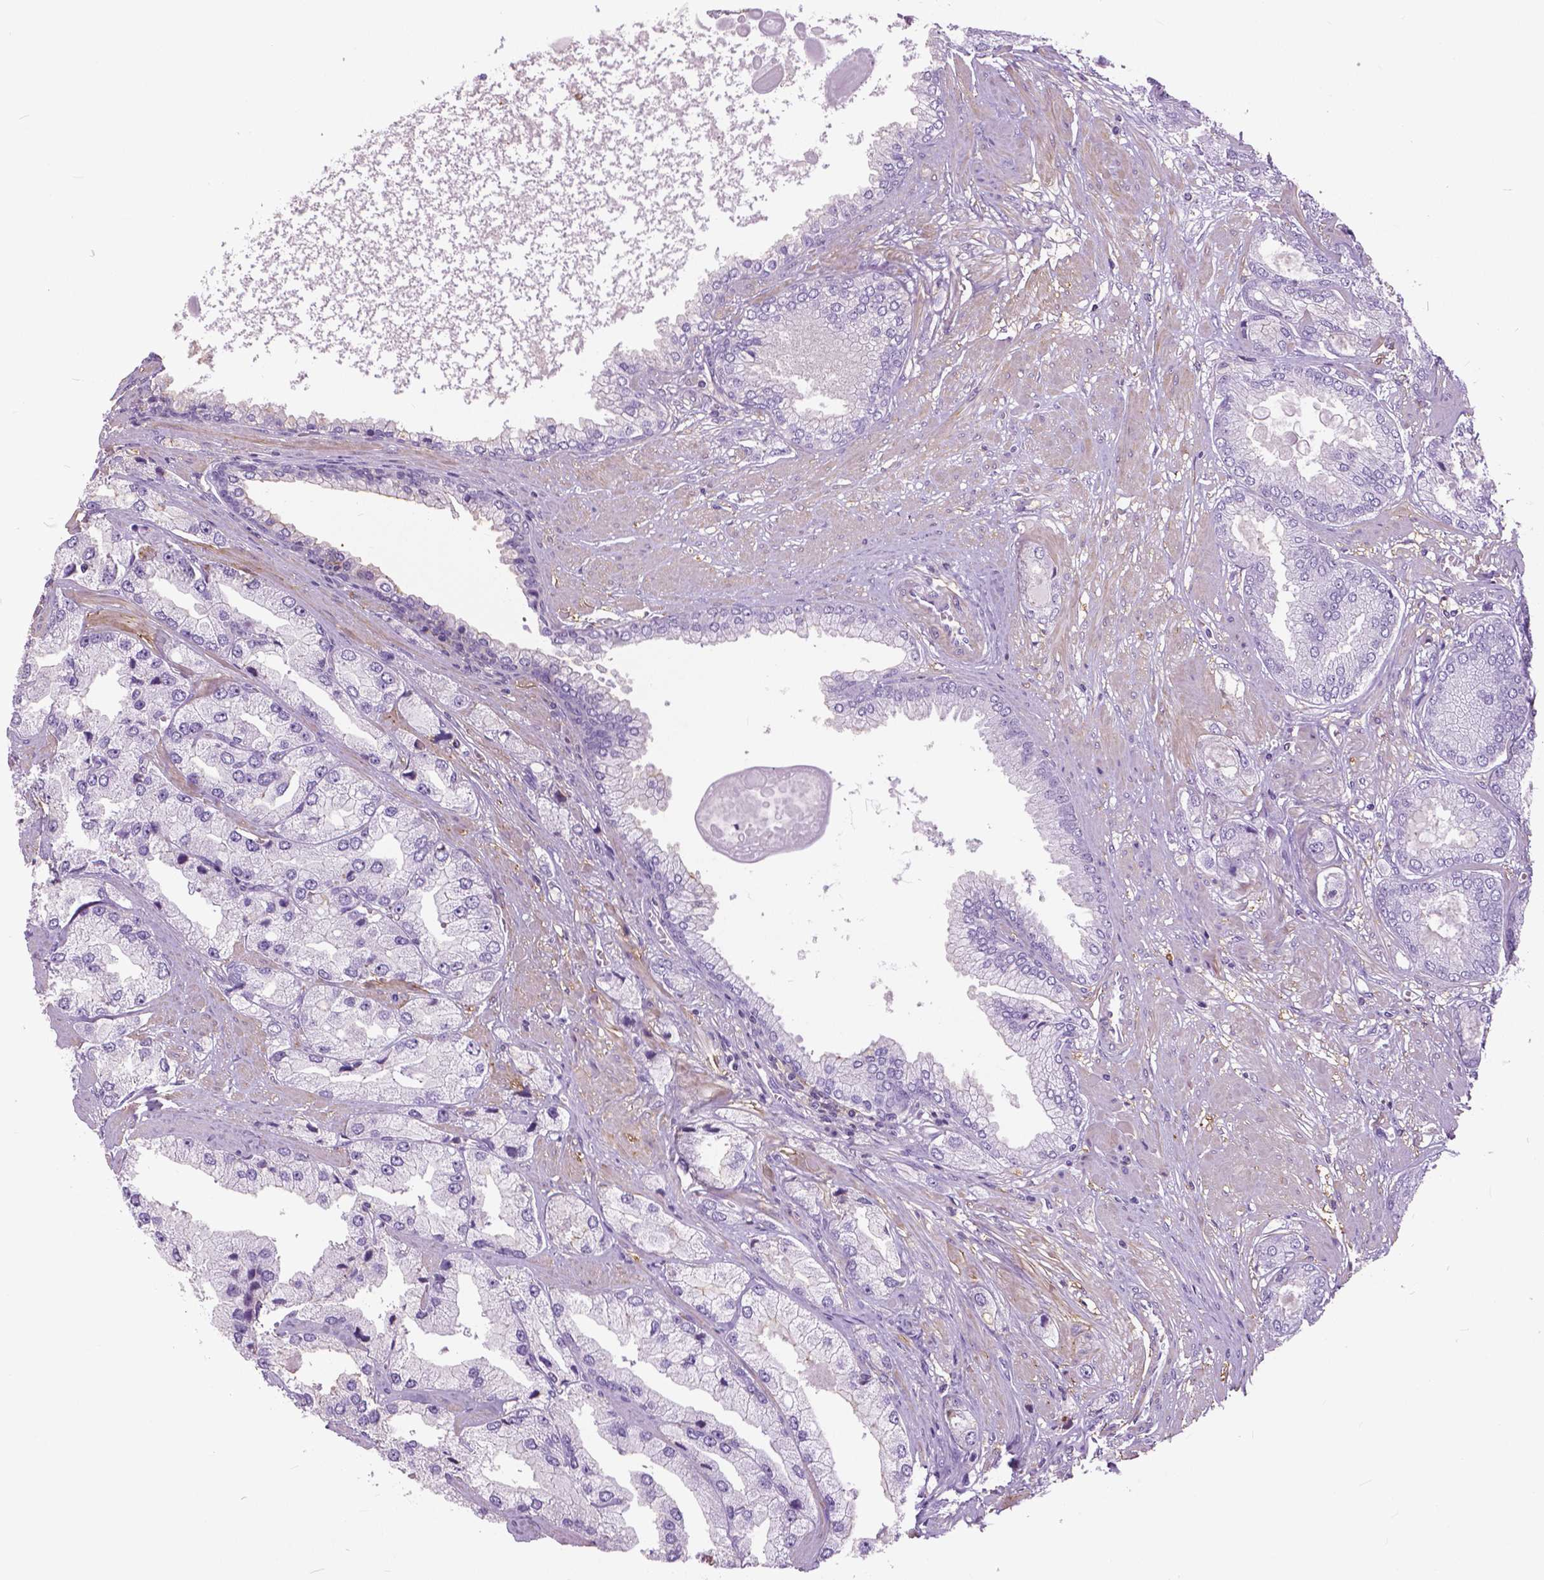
{"staining": {"intensity": "negative", "quantity": "none", "location": "none"}, "tissue": "prostate cancer", "cell_type": "Tumor cells", "image_type": "cancer", "snomed": [{"axis": "morphology", "description": "Adenocarcinoma, High grade"}, {"axis": "topography", "description": "Prostate"}], "caption": "IHC of prostate cancer reveals no expression in tumor cells.", "gene": "ANXA13", "patient": {"sex": "male", "age": 68}}